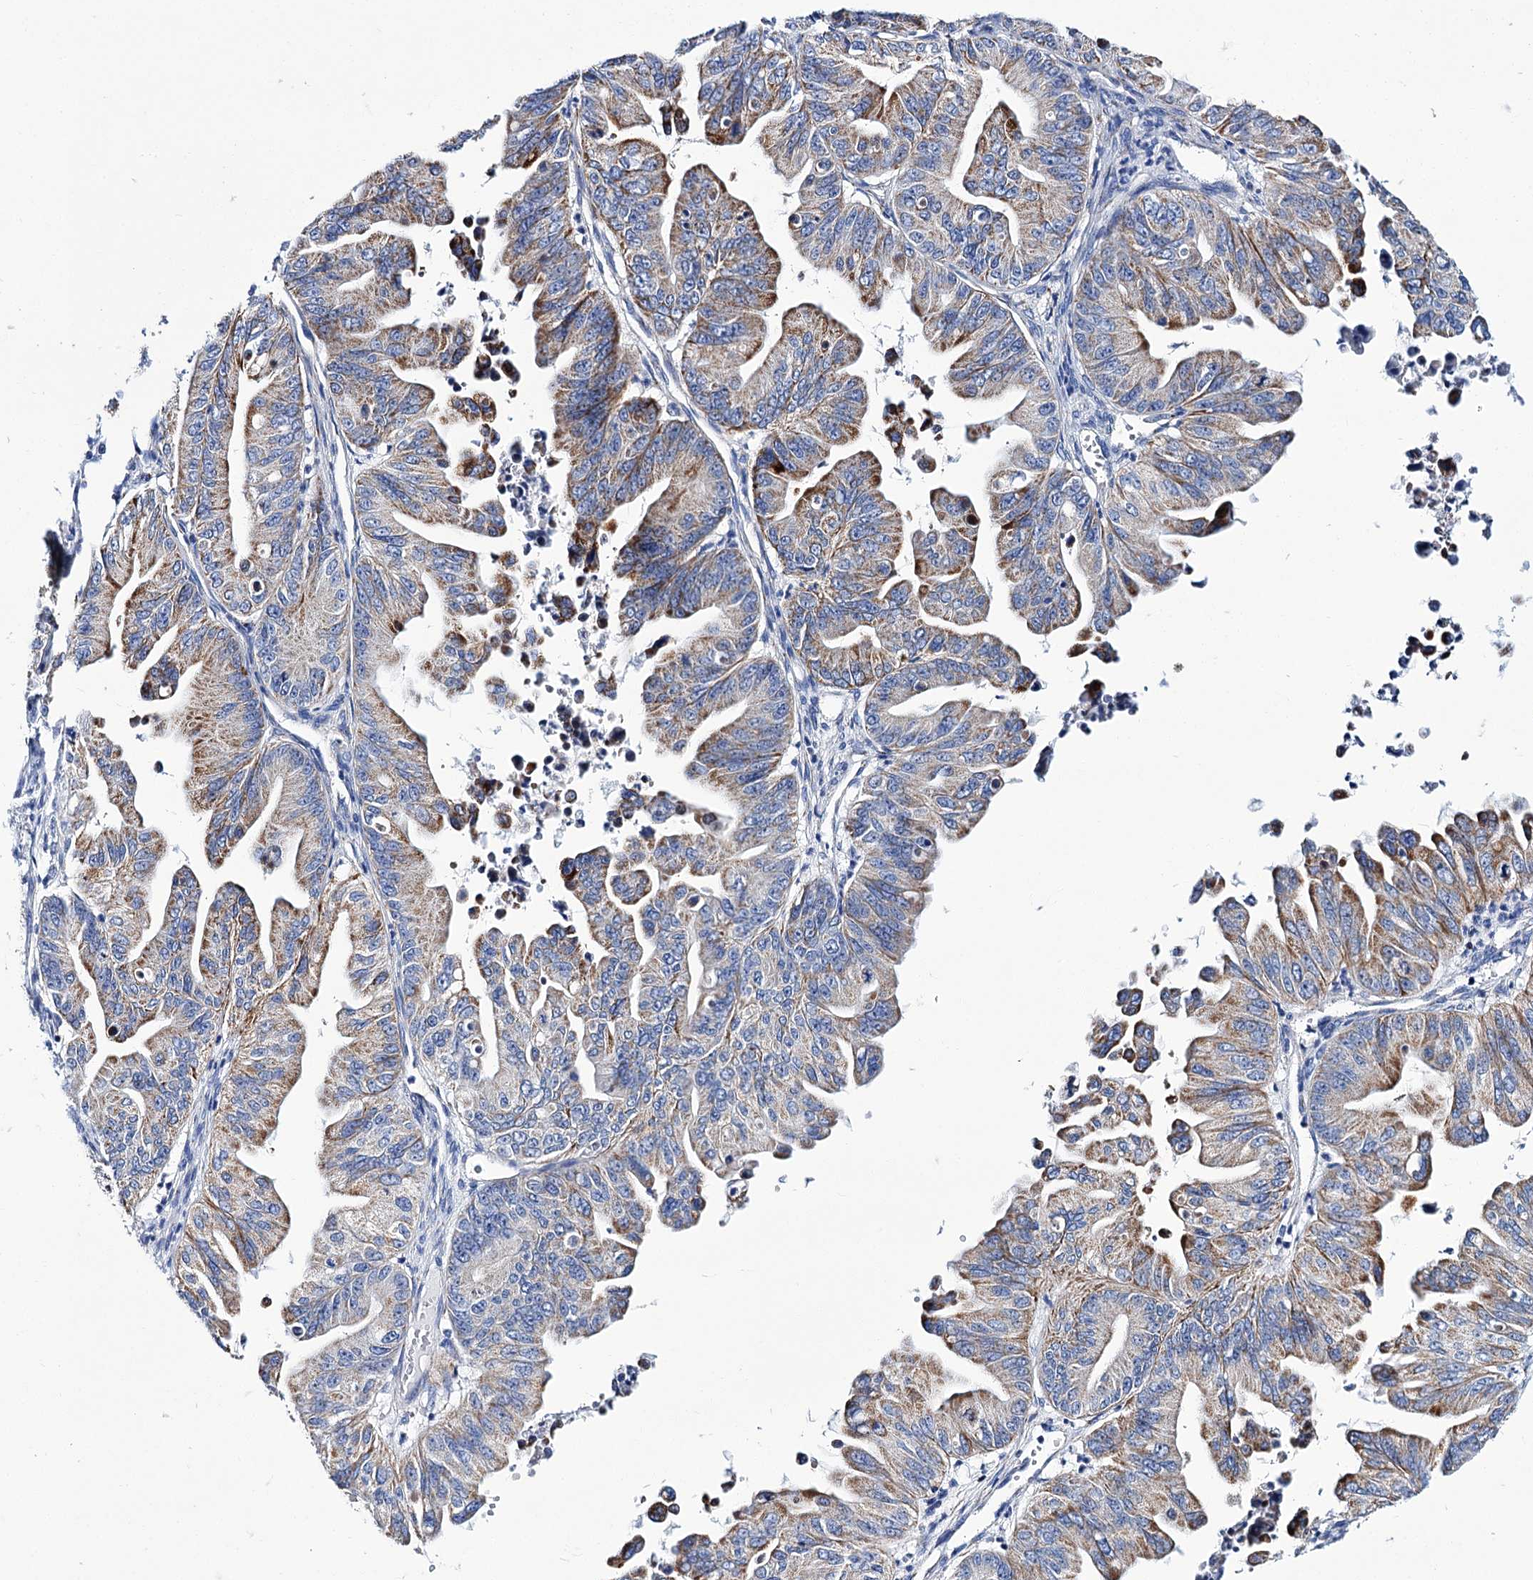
{"staining": {"intensity": "moderate", "quantity": ">75%", "location": "cytoplasmic/membranous"}, "tissue": "ovarian cancer", "cell_type": "Tumor cells", "image_type": "cancer", "snomed": [{"axis": "morphology", "description": "Cystadenocarcinoma, mucinous, NOS"}, {"axis": "topography", "description": "Ovary"}], "caption": "Moderate cytoplasmic/membranous staining for a protein is appreciated in about >75% of tumor cells of ovarian cancer (mucinous cystadenocarcinoma) using IHC.", "gene": "UBASH3B", "patient": {"sex": "female", "age": 71}}